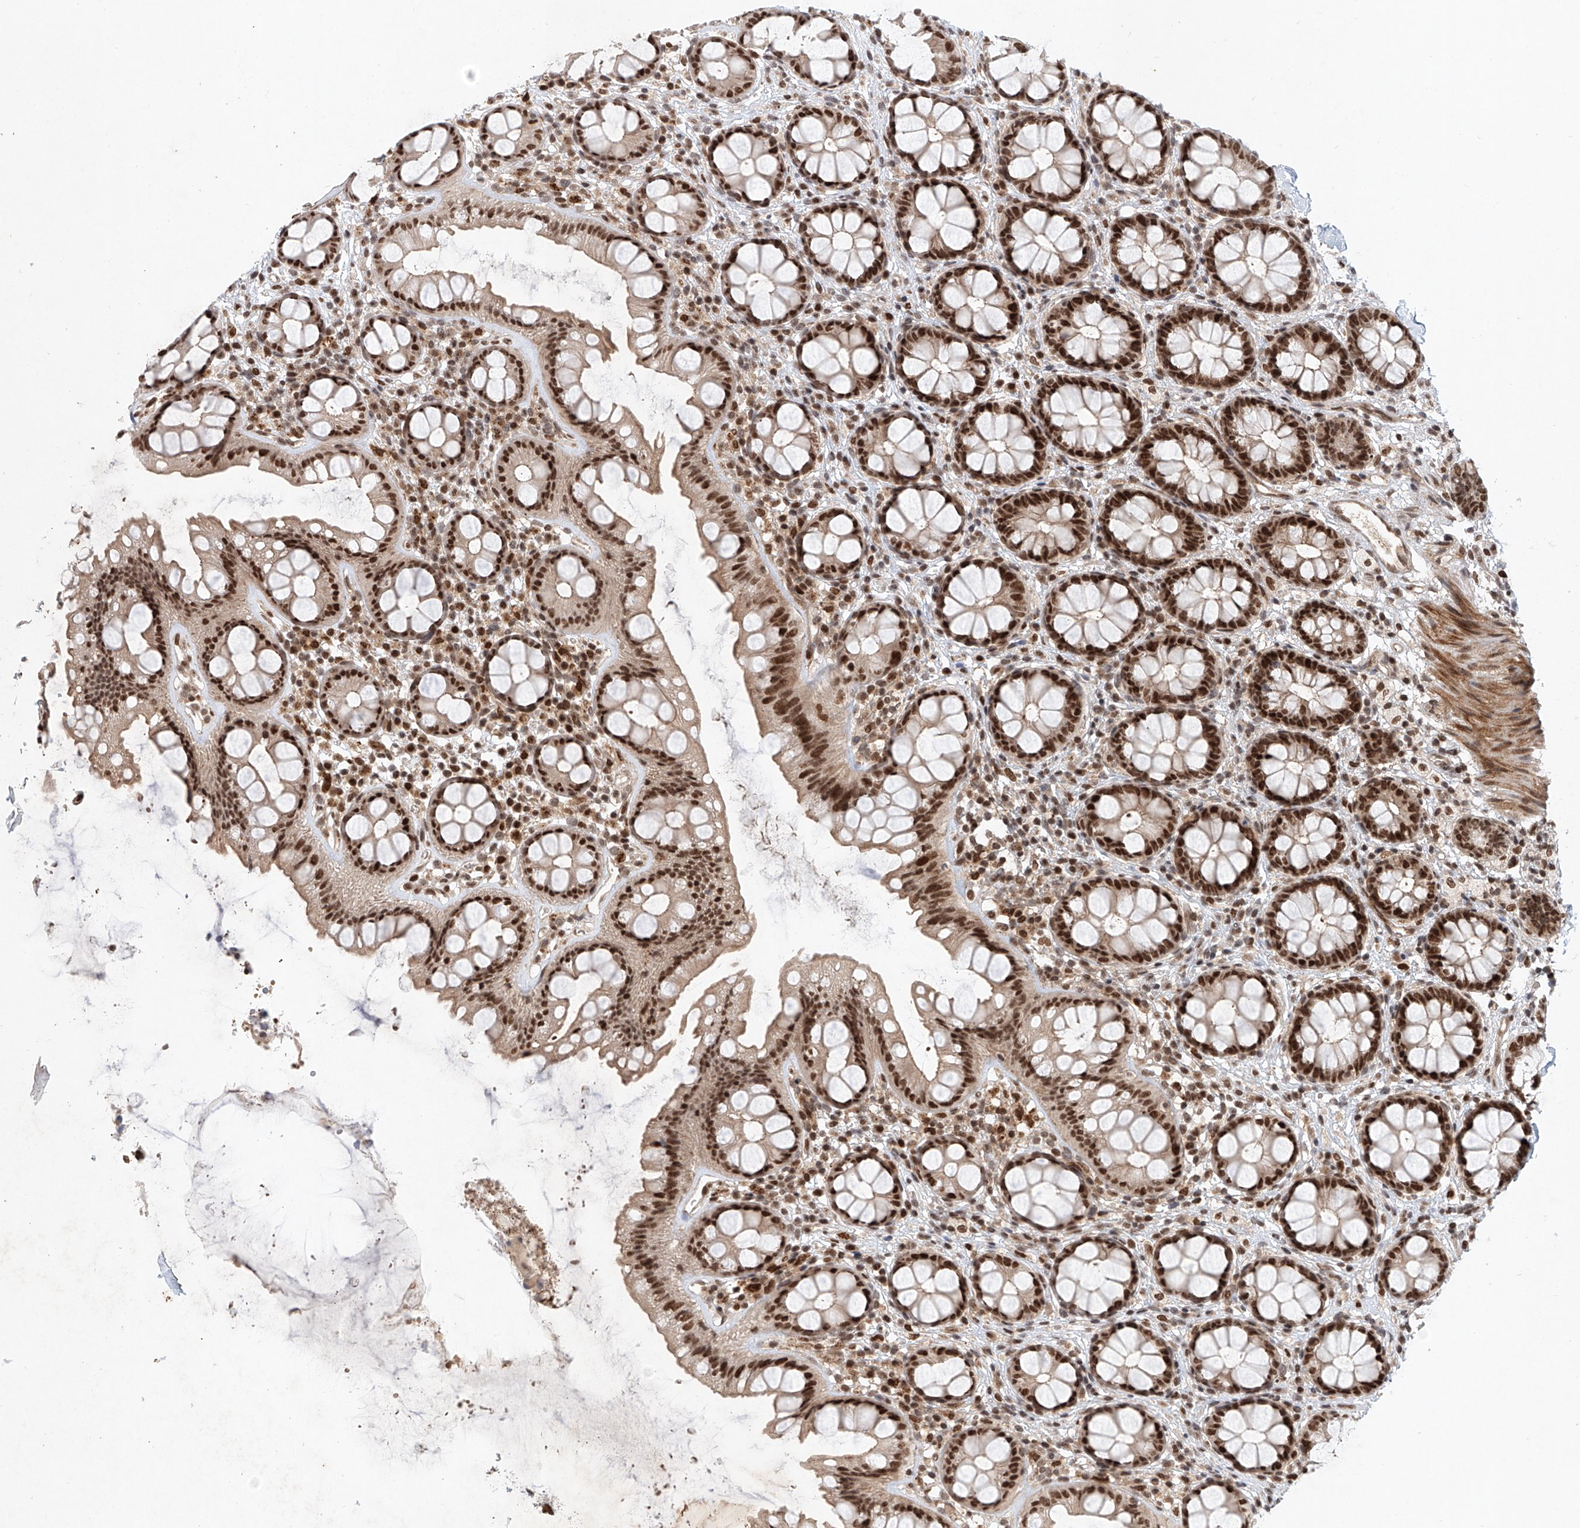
{"staining": {"intensity": "strong", "quantity": ">75%", "location": "nuclear"}, "tissue": "rectum", "cell_type": "Glandular cells", "image_type": "normal", "snomed": [{"axis": "morphology", "description": "Normal tissue, NOS"}, {"axis": "topography", "description": "Rectum"}], "caption": "Brown immunohistochemical staining in normal human rectum demonstrates strong nuclear expression in about >75% of glandular cells. Immunohistochemistry stains the protein of interest in brown and the nuclei are stained blue.", "gene": "ZNF470", "patient": {"sex": "female", "age": 65}}